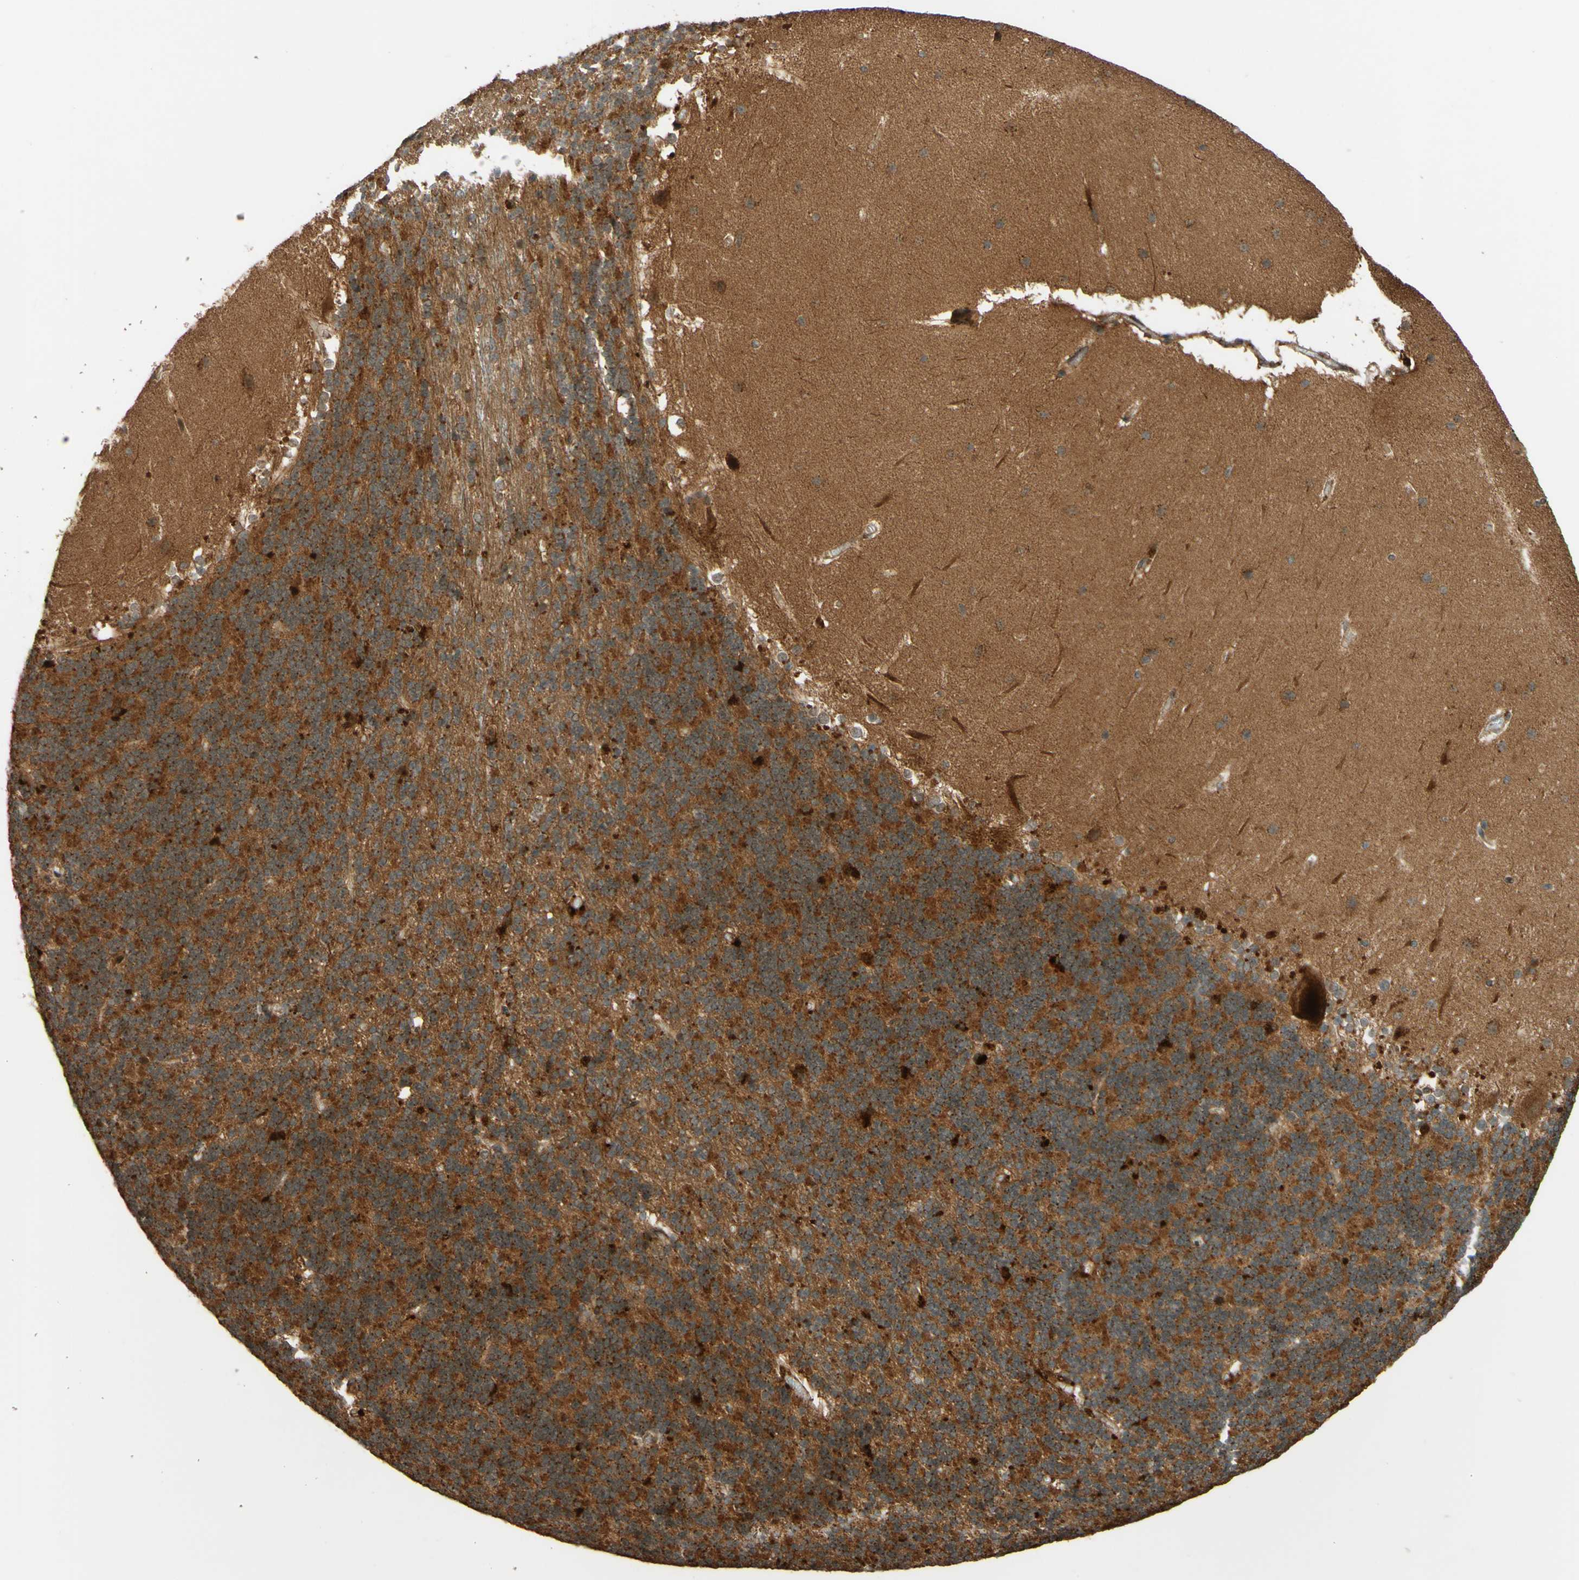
{"staining": {"intensity": "strong", "quantity": "<25%", "location": "cytoplasmic/membranous,nuclear"}, "tissue": "cerebellum", "cell_type": "Cells in granular layer", "image_type": "normal", "snomed": [{"axis": "morphology", "description": "Normal tissue, NOS"}, {"axis": "topography", "description": "Cerebellum"}], "caption": "Immunohistochemical staining of unremarkable human cerebellum shows medium levels of strong cytoplasmic/membranous,nuclear expression in approximately <25% of cells in granular layer.", "gene": "RNF19A", "patient": {"sex": "female", "age": 19}}